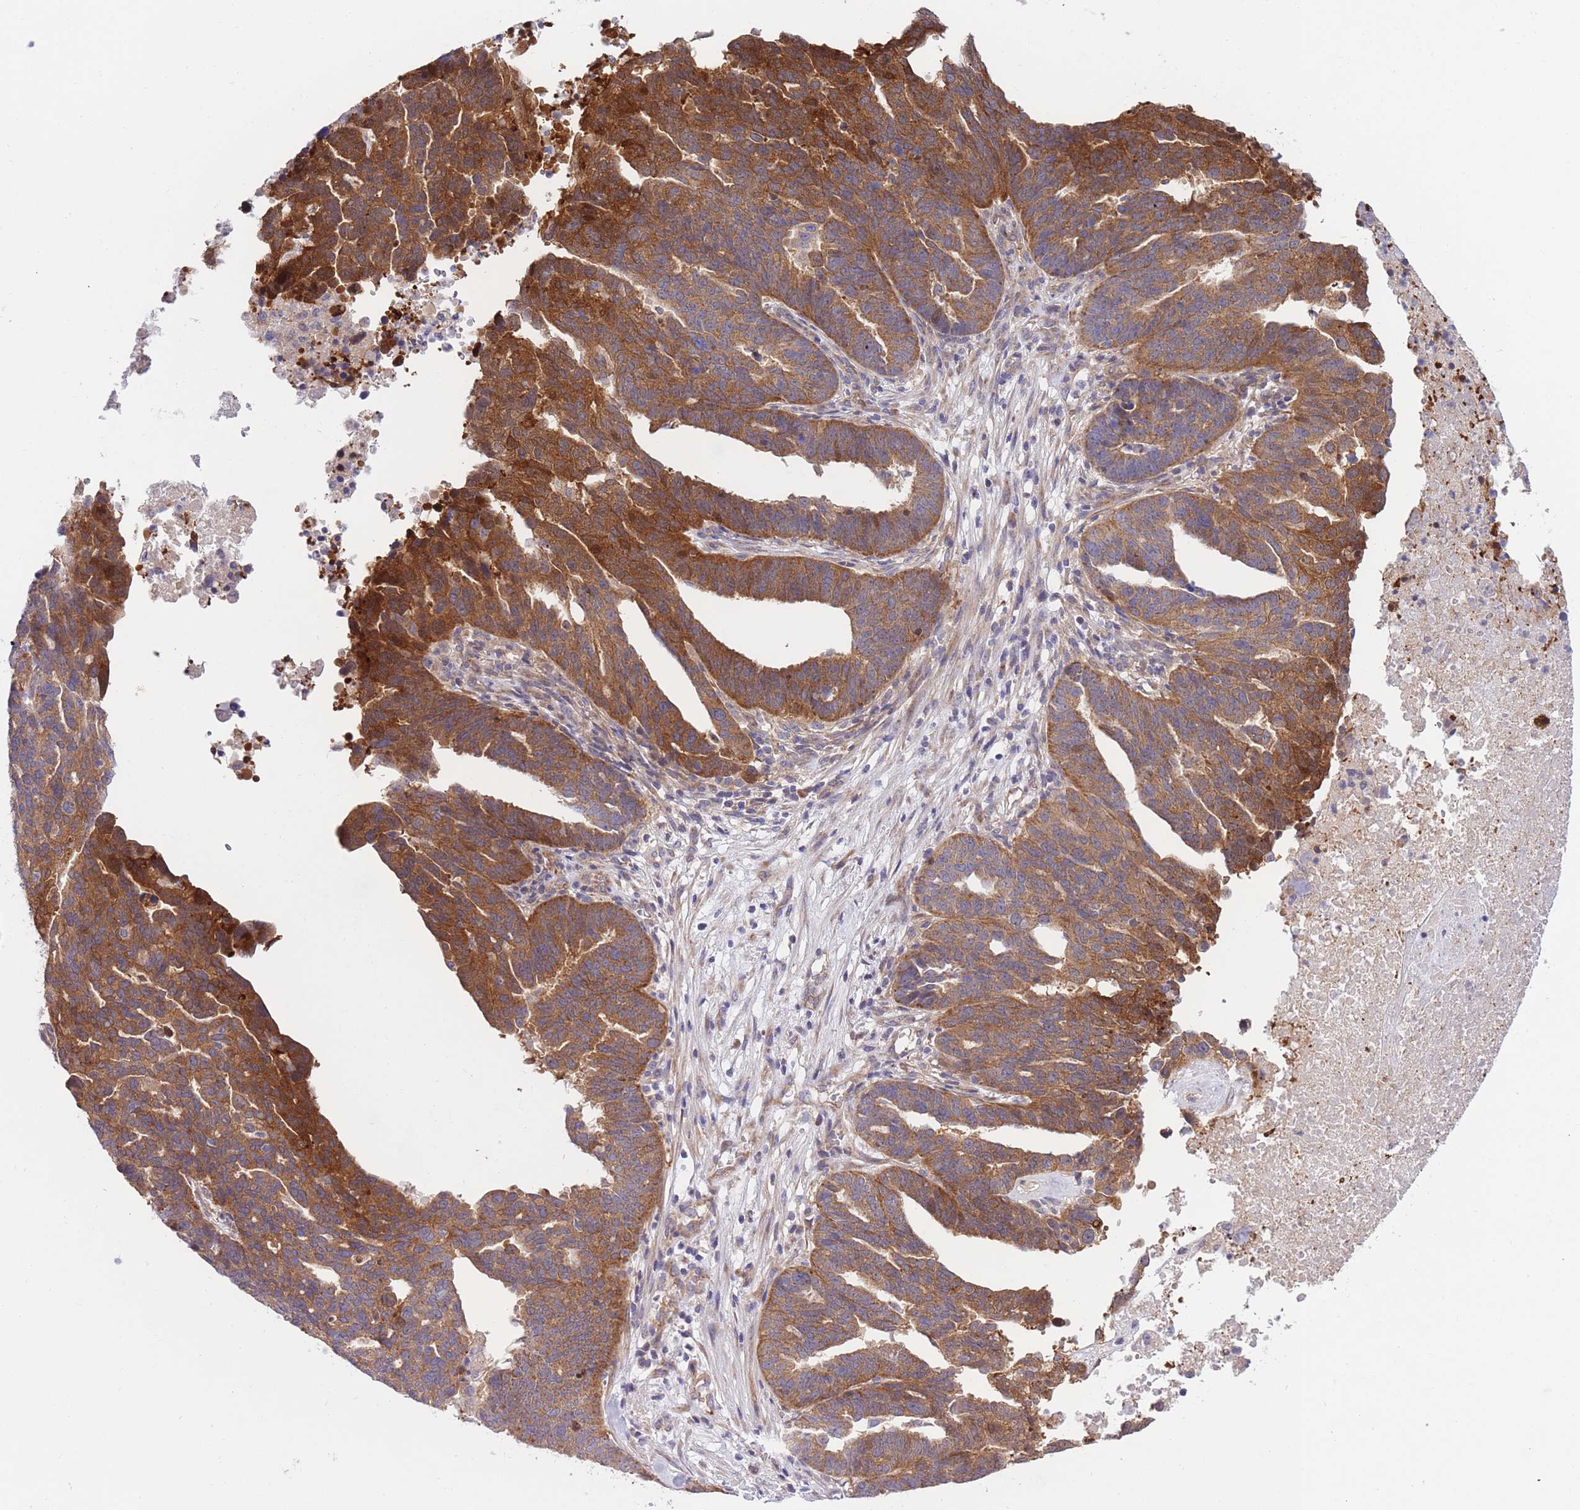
{"staining": {"intensity": "strong", "quantity": "25%-75%", "location": "cytoplasmic/membranous"}, "tissue": "ovarian cancer", "cell_type": "Tumor cells", "image_type": "cancer", "snomed": [{"axis": "morphology", "description": "Cystadenocarcinoma, serous, NOS"}, {"axis": "topography", "description": "Ovary"}], "caption": "Ovarian cancer stained with immunohistochemistry (IHC) reveals strong cytoplasmic/membranous positivity in about 25%-75% of tumor cells.", "gene": "CHAC1", "patient": {"sex": "female", "age": 59}}